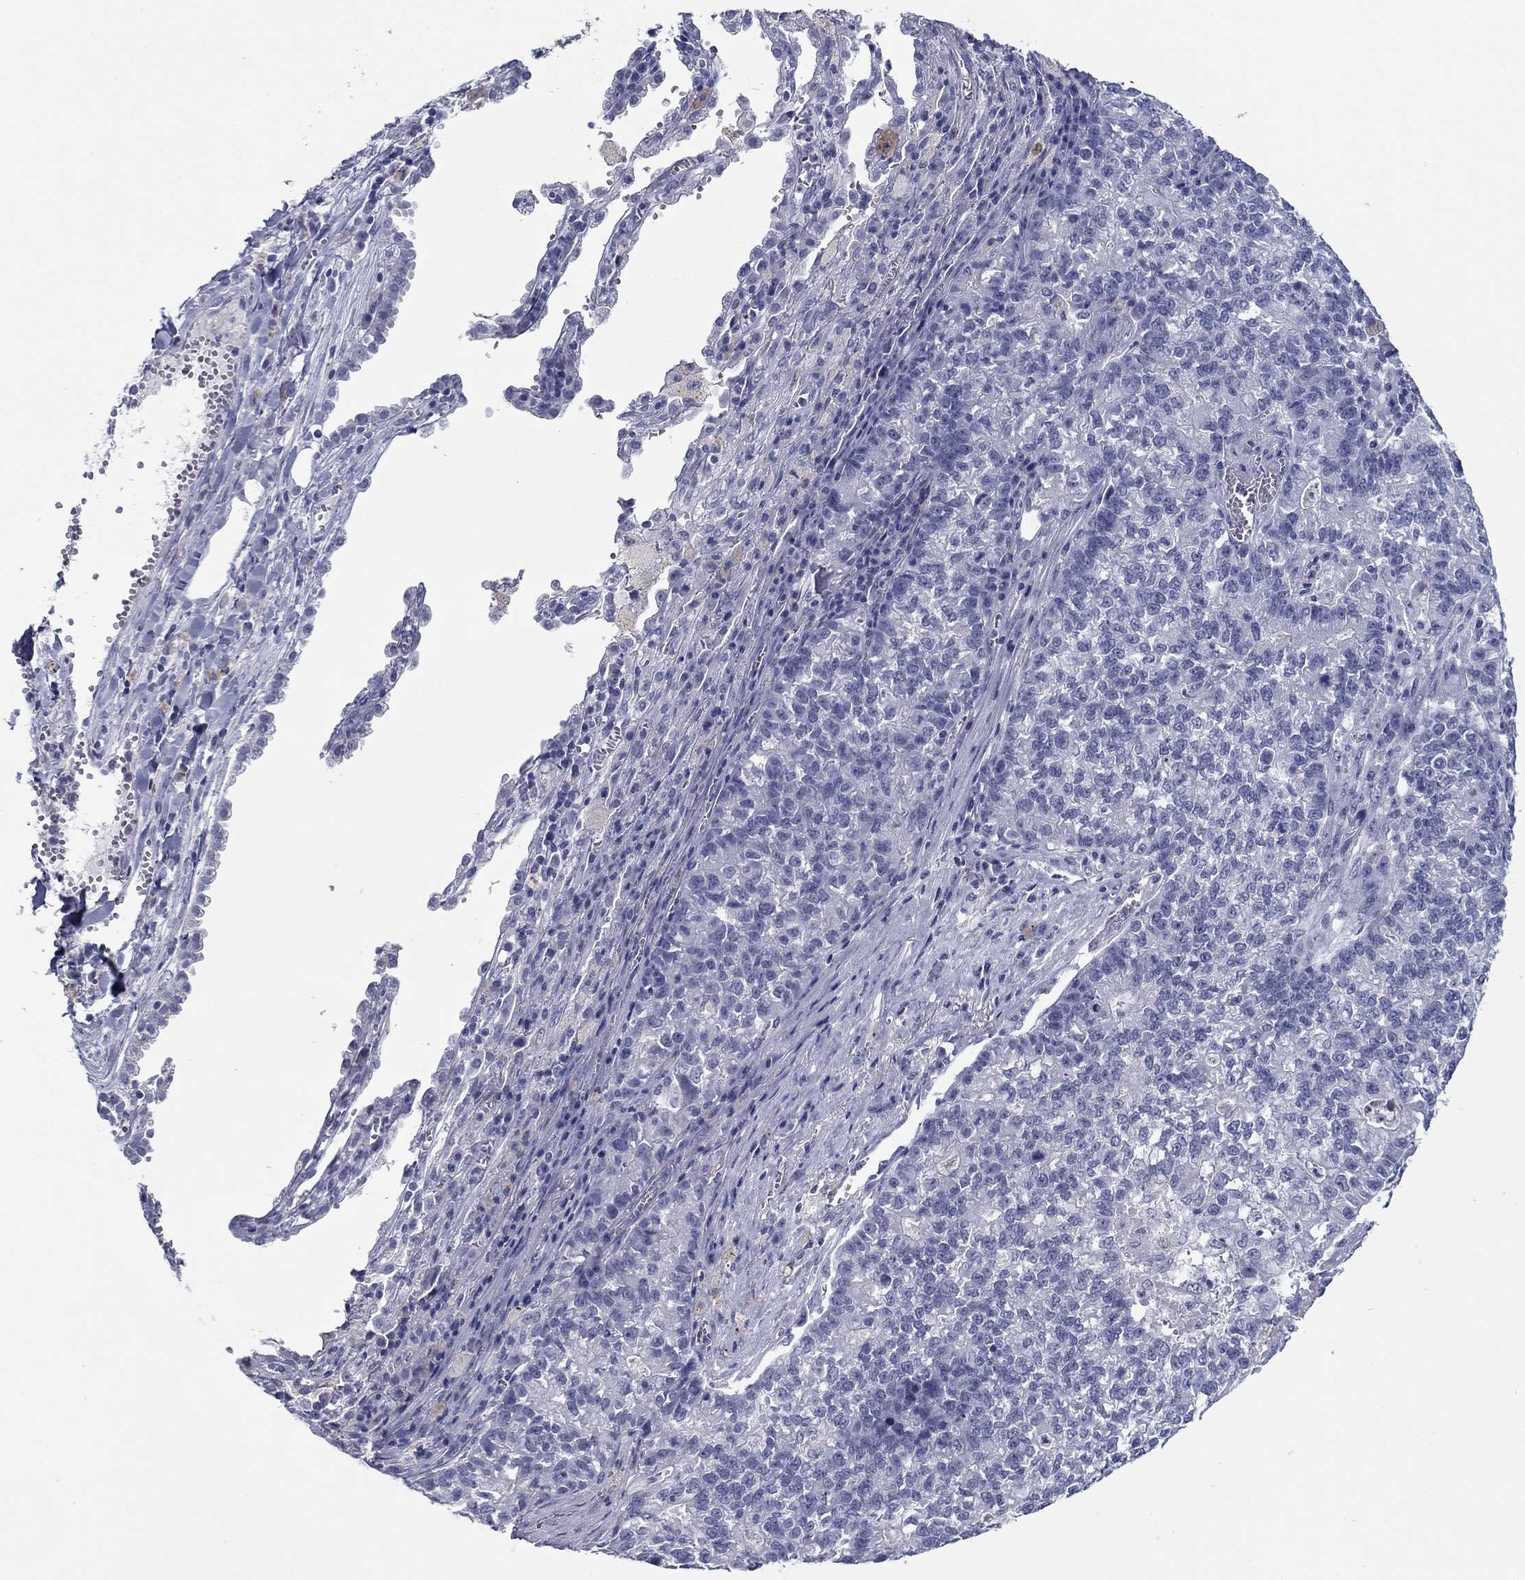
{"staining": {"intensity": "negative", "quantity": "none", "location": "none"}, "tissue": "lung cancer", "cell_type": "Tumor cells", "image_type": "cancer", "snomed": [{"axis": "morphology", "description": "Adenocarcinoma, NOS"}, {"axis": "topography", "description": "Lung"}], "caption": "Tumor cells show no significant protein positivity in lung cancer (adenocarcinoma).", "gene": "TCFL5", "patient": {"sex": "male", "age": 57}}